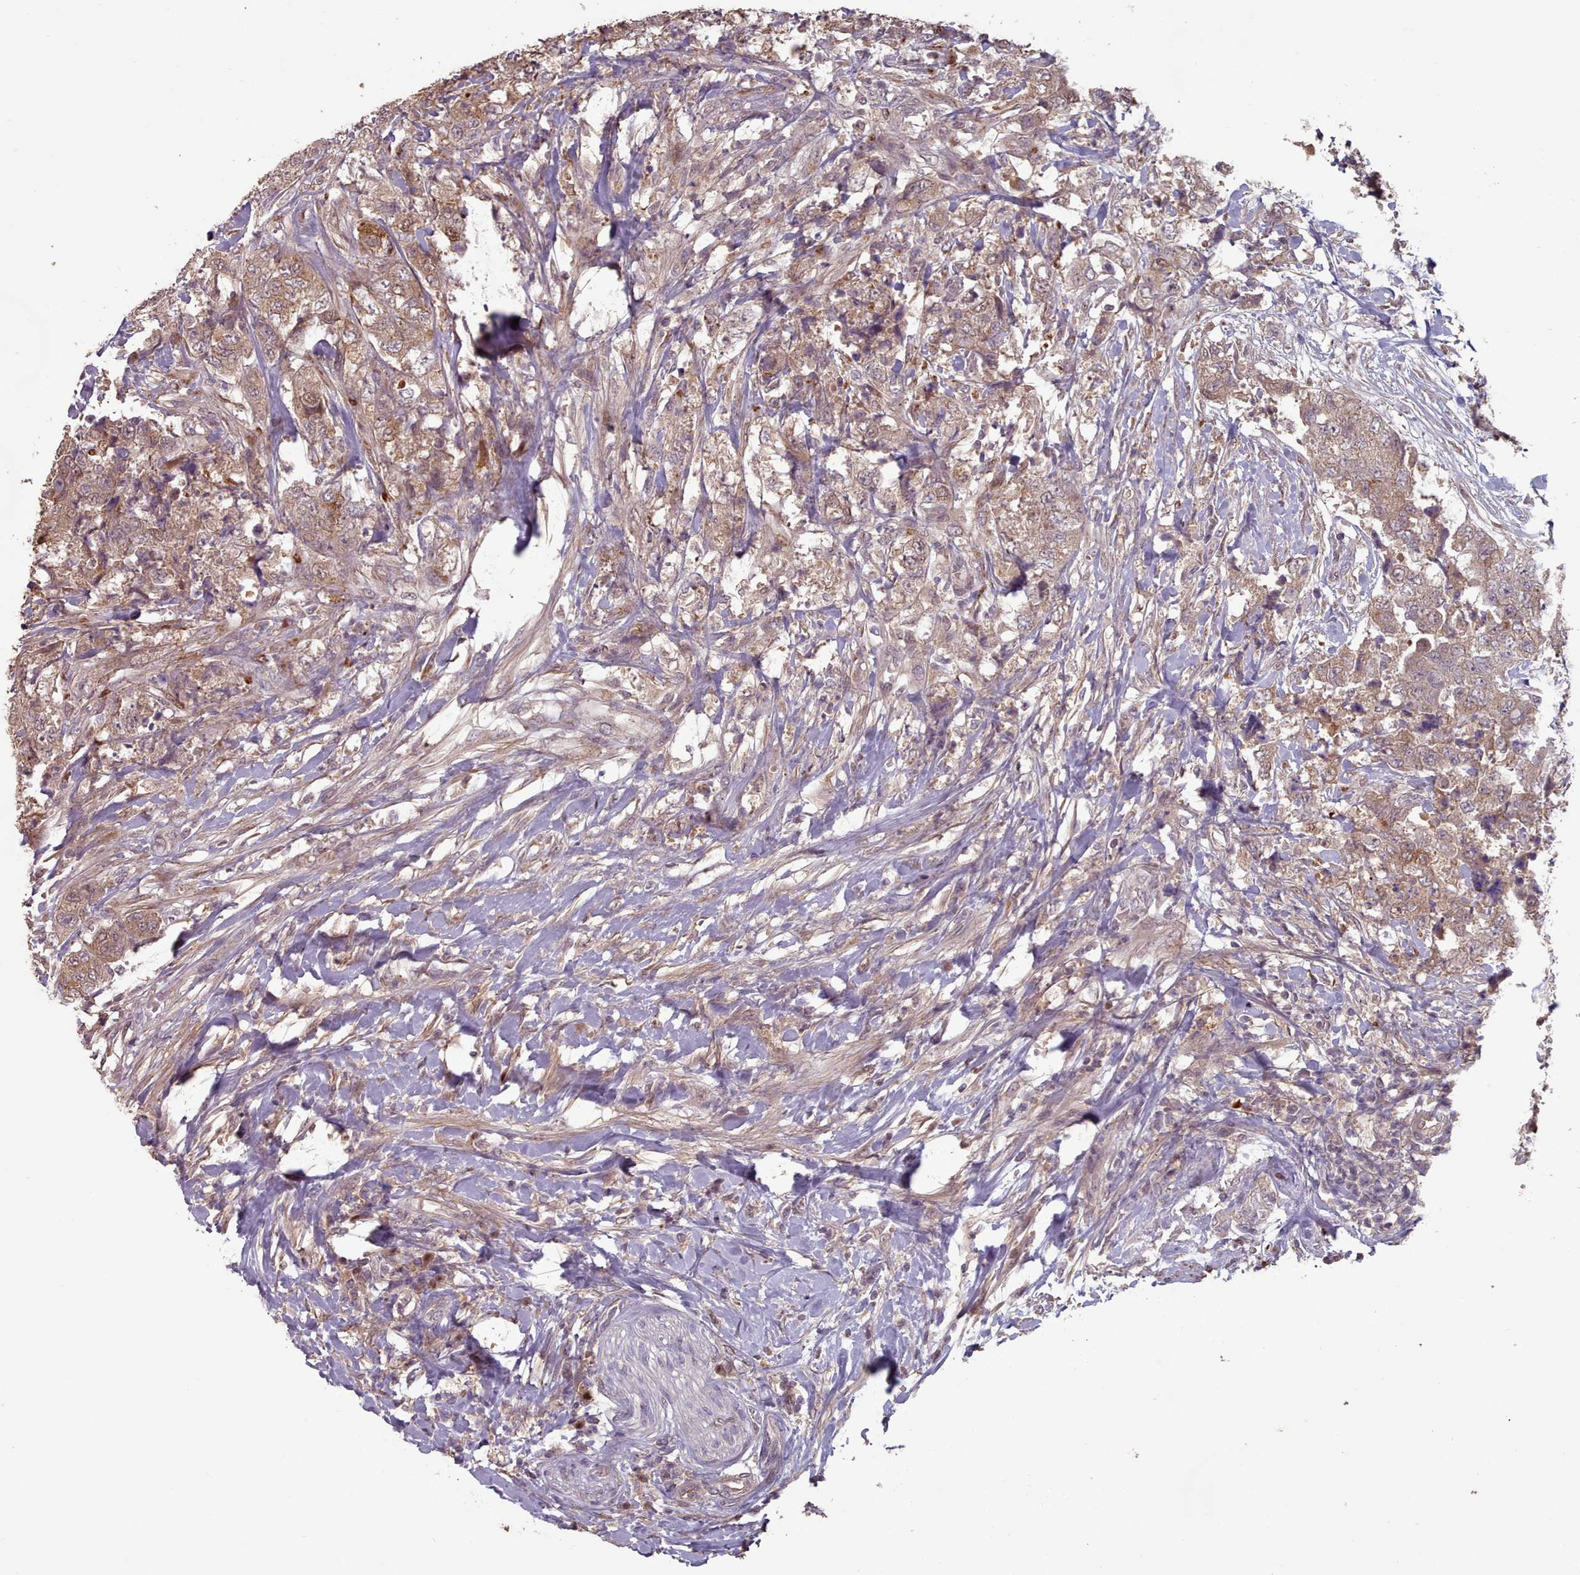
{"staining": {"intensity": "moderate", "quantity": ">75%", "location": "cytoplasmic/membranous"}, "tissue": "urothelial cancer", "cell_type": "Tumor cells", "image_type": "cancer", "snomed": [{"axis": "morphology", "description": "Urothelial carcinoma, High grade"}, {"axis": "topography", "description": "Urinary bladder"}], "caption": "Immunohistochemistry of urothelial carcinoma (high-grade) displays medium levels of moderate cytoplasmic/membranous expression in about >75% of tumor cells.", "gene": "ERCC6L", "patient": {"sex": "female", "age": 78}}